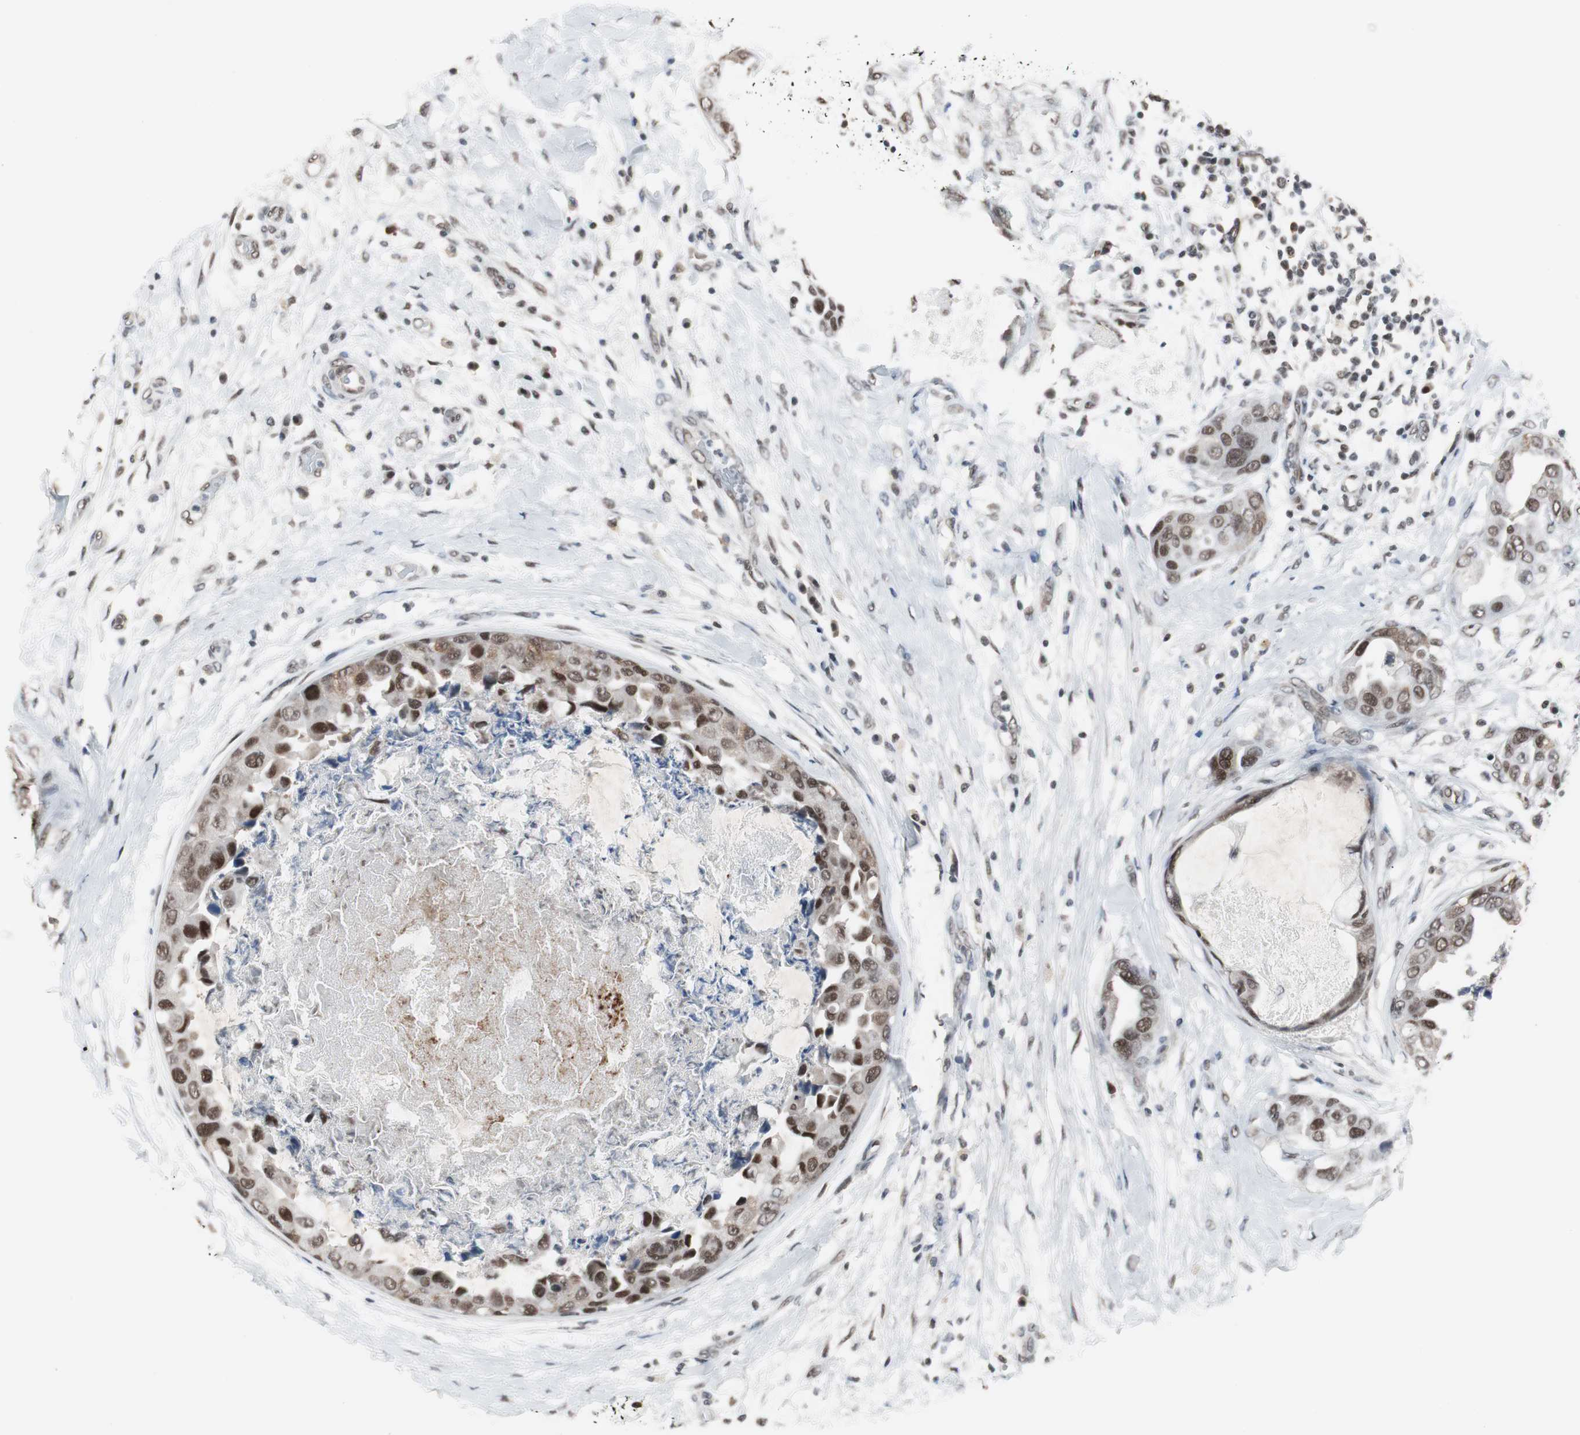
{"staining": {"intensity": "moderate", "quantity": ">75%", "location": "nuclear"}, "tissue": "breast cancer", "cell_type": "Tumor cells", "image_type": "cancer", "snomed": [{"axis": "morphology", "description": "Duct carcinoma"}, {"axis": "topography", "description": "Breast"}], "caption": "Immunohistochemical staining of human infiltrating ductal carcinoma (breast) displays moderate nuclear protein positivity in approximately >75% of tumor cells.", "gene": "TAF7", "patient": {"sex": "female", "age": 40}}